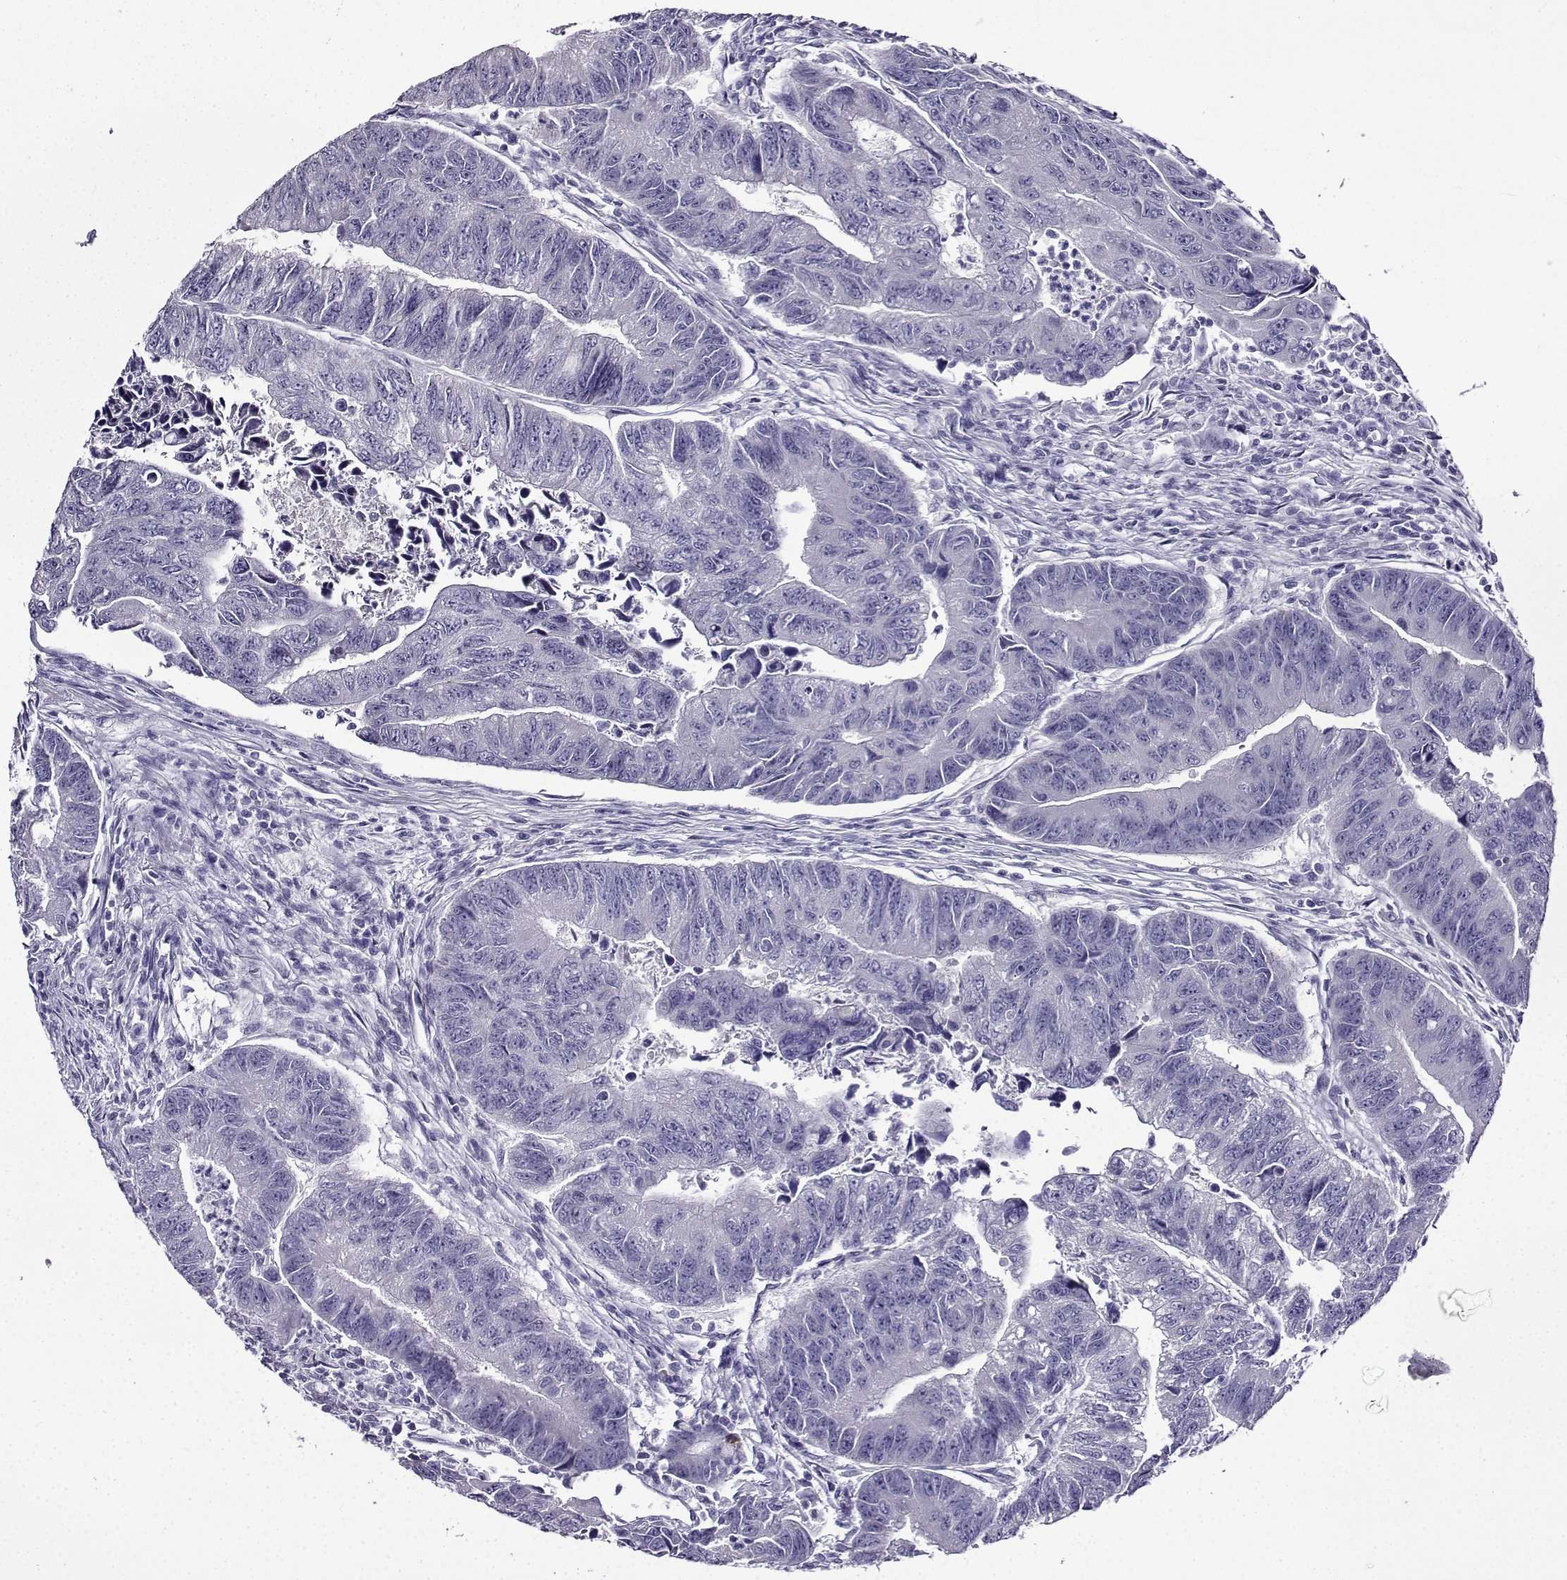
{"staining": {"intensity": "negative", "quantity": "none", "location": "none"}, "tissue": "colorectal cancer", "cell_type": "Tumor cells", "image_type": "cancer", "snomed": [{"axis": "morphology", "description": "Adenocarcinoma, NOS"}, {"axis": "topography", "description": "Colon"}], "caption": "High power microscopy micrograph of an immunohistochemistry (IHC) micrograph of colorectal adenocarcinoma, revealing no significant positivity in tumor cells.", "gene": "TMEM266", "patient": {"sex": "female", "age": 65}}